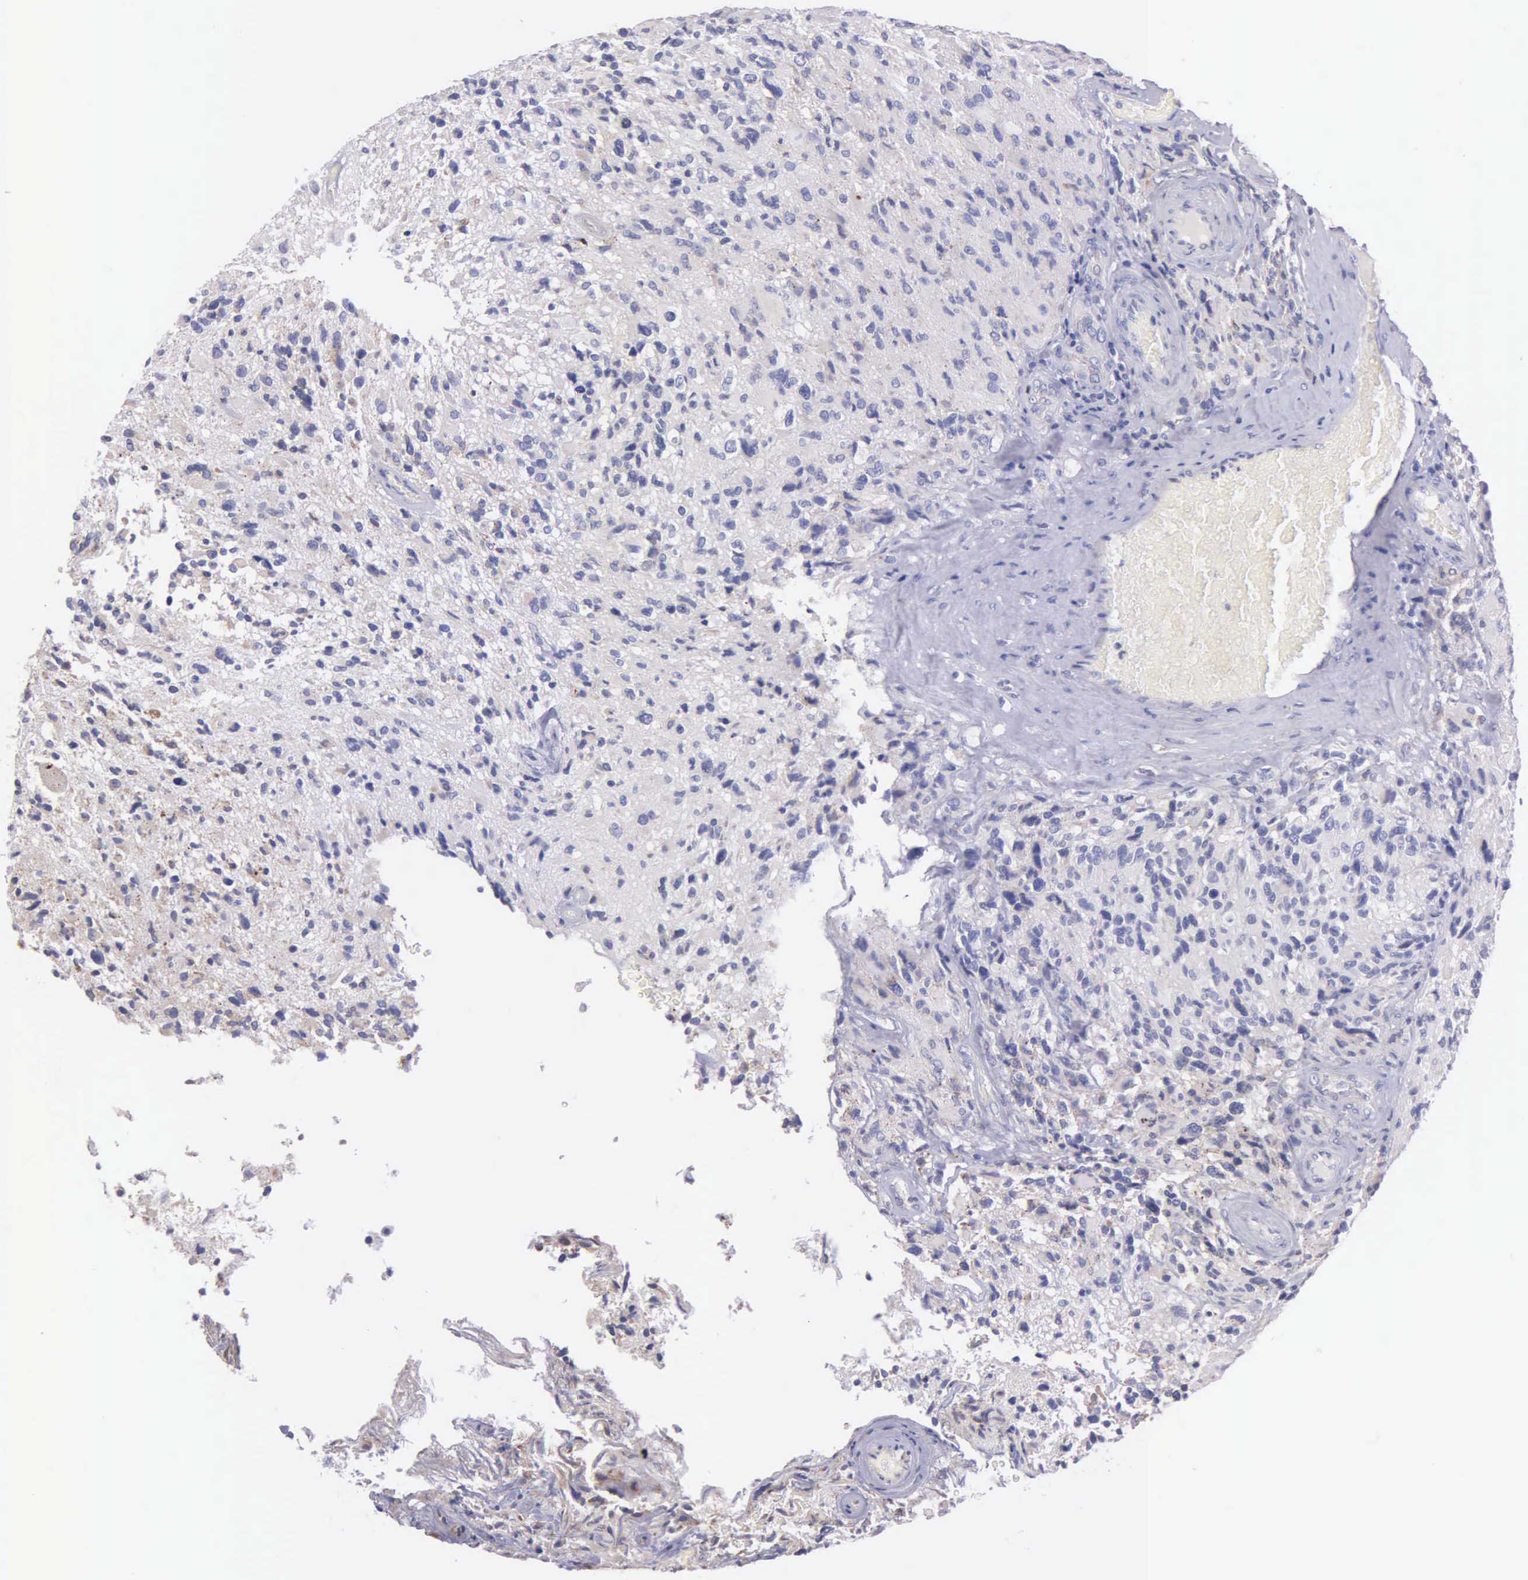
{"staining": {"intensity": "negative", "quantity": "none", "location": "none"}, "tissue": "glioma", "cell_type": "Tumor cells", "image_type": "cancer", "snomed": [{"axis": "morphology", "description": "Glioma, malignant, High grade"}, {"axis": "topography", "description": "Brain"}], "caption": "Photomicrograph shows no protein staining in tumor cells of glioma tissue. (DAB immunohistochemistry (IHC) with hematoxylin counter stain).", "gene": "MIA2", "patient": {"sex": "male", "age": 69}}